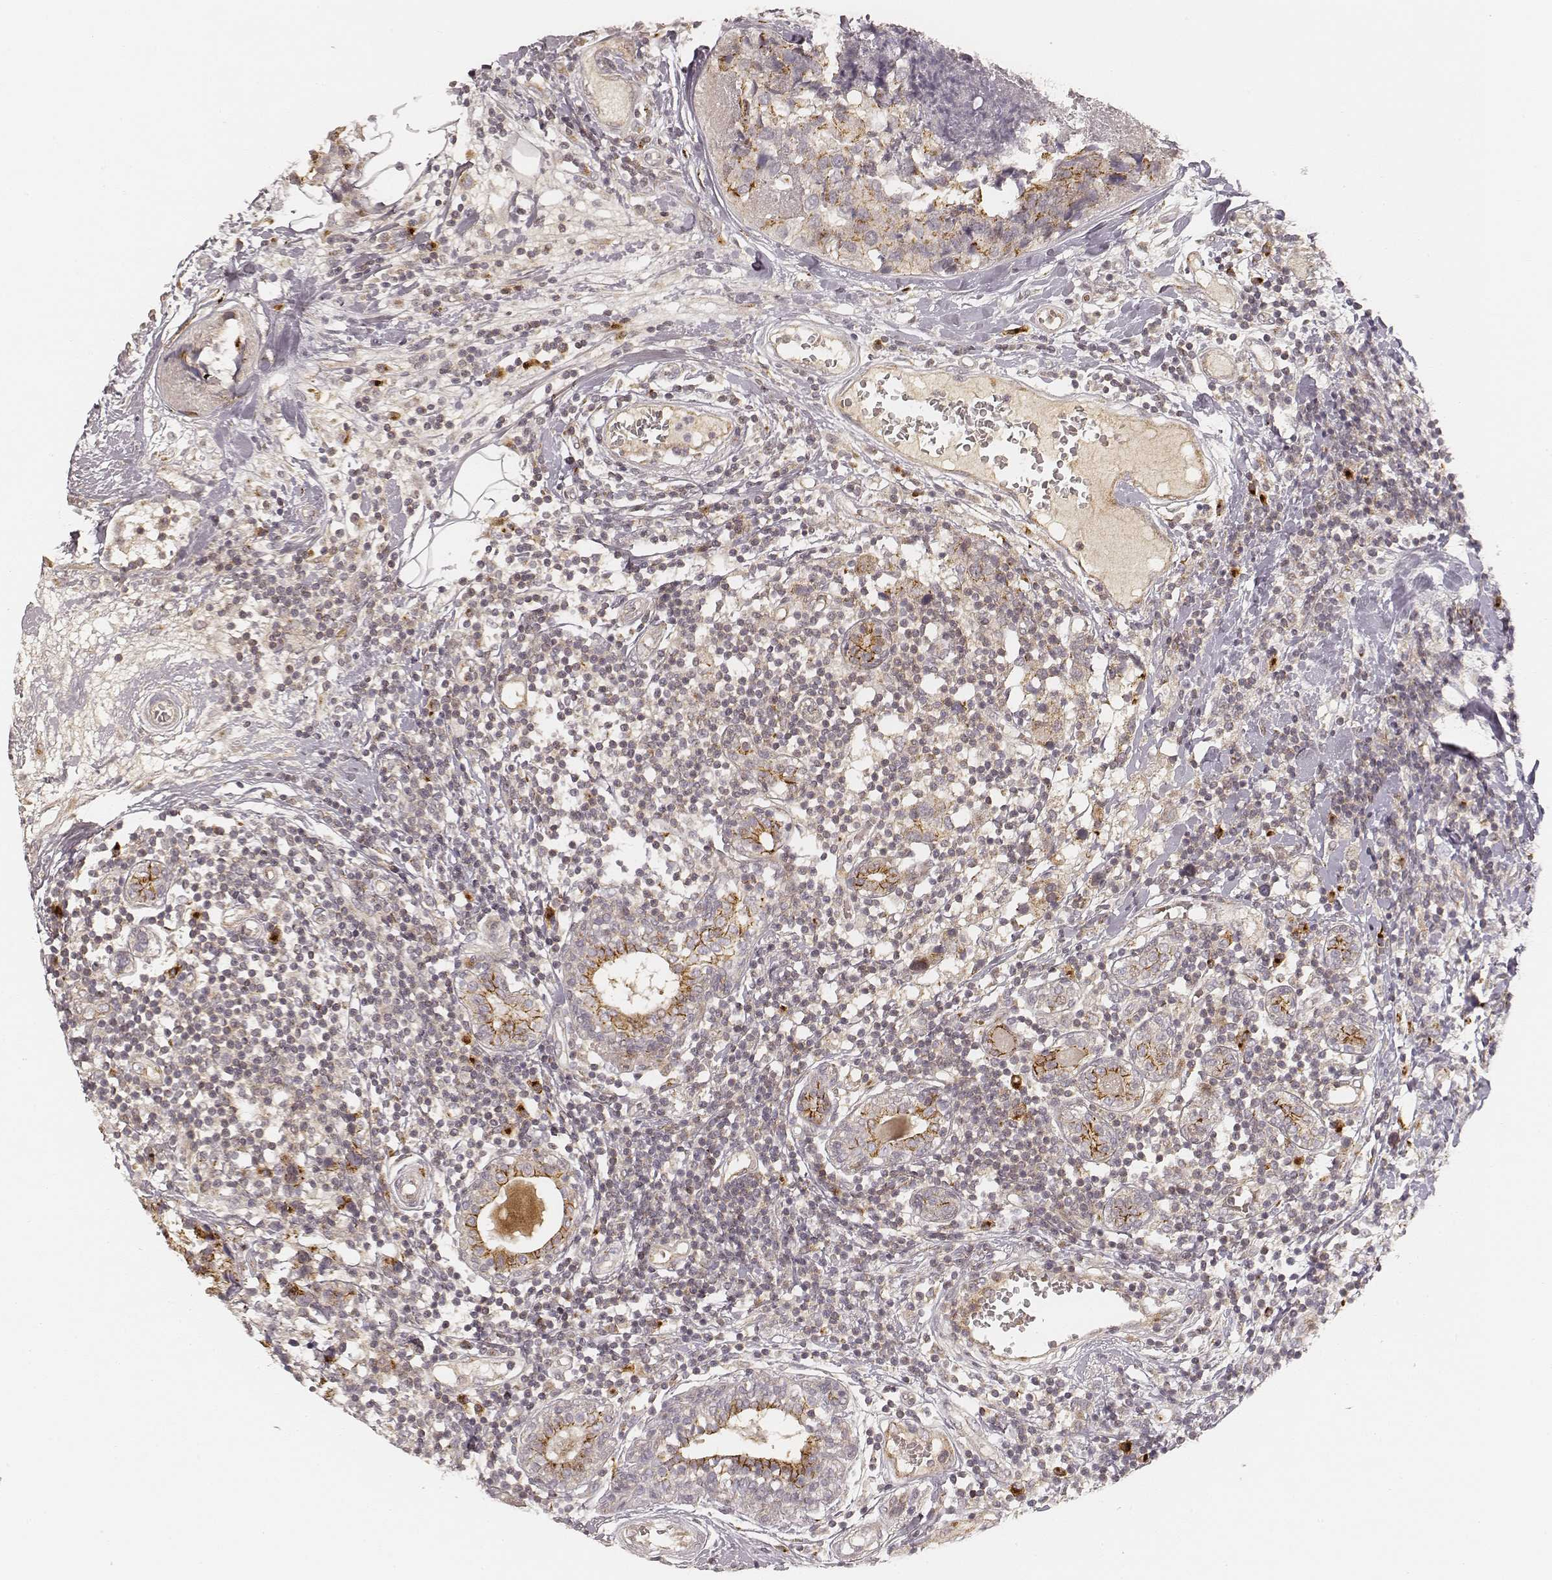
{"staining": {"intensity": "moderate", "quantity": "25%-75%", "location": "cytoplasmic/membranous"}, "tissue": "breast cancer", "cell_type": "Tumor cells", "image_type": "cancer", "snomed": [{"axis": "morphology", "description": "Lobular carcinoma"}, {"axis": "topography", "description": "Breast"}], "caption": "Immunohistochemistry micrograph of neoplastic tissue: lobular carcinoma (breast) stained using immunohistochemistry (IHC) shows medium levels of moderate protein expression localized specifically in the cytoplasmic/membranous of tumor cells, appearing as a cytoplasmic/membranous brown color.", "gene": "GORASP2", "patient": {"sex": "female", "age": 59}}